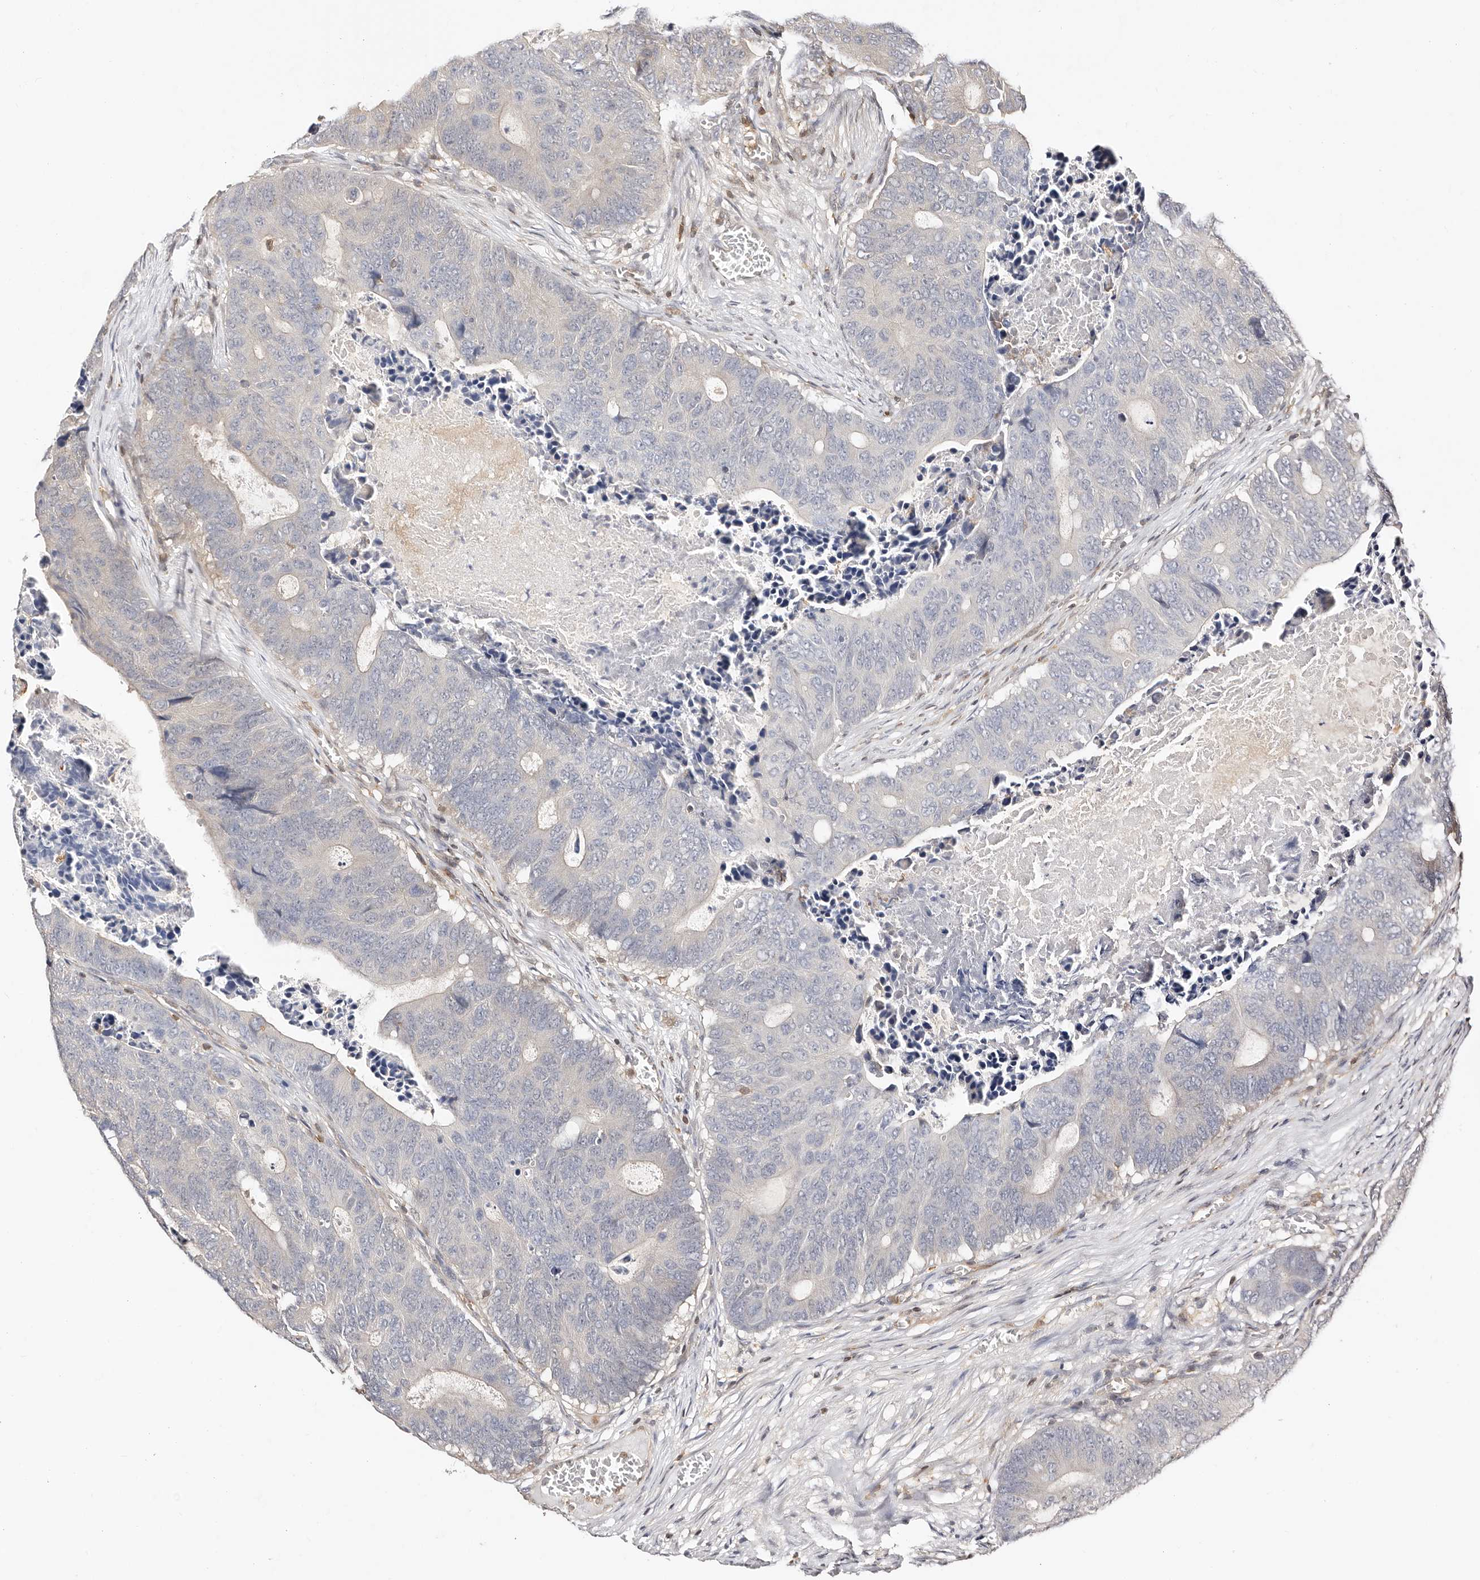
{"staining": {"intensity": "negative", "quantity": "none", "location": "none"}, "tissue": "colorectal cancer", "cell_type": "Tumor cells", "image_type": "cancer", "snomed": [{"axis": "morphology", "description": "Adenocarcinoma, NOS"}, {"axis": "topography", "description": "Colon"}], "caption": "Colorectal cancer was stained to show a protein in brown. There is no significant staining in tumor cells.", "gene": "STAT5A", "patient": {"sex": "male", "age": 87}}